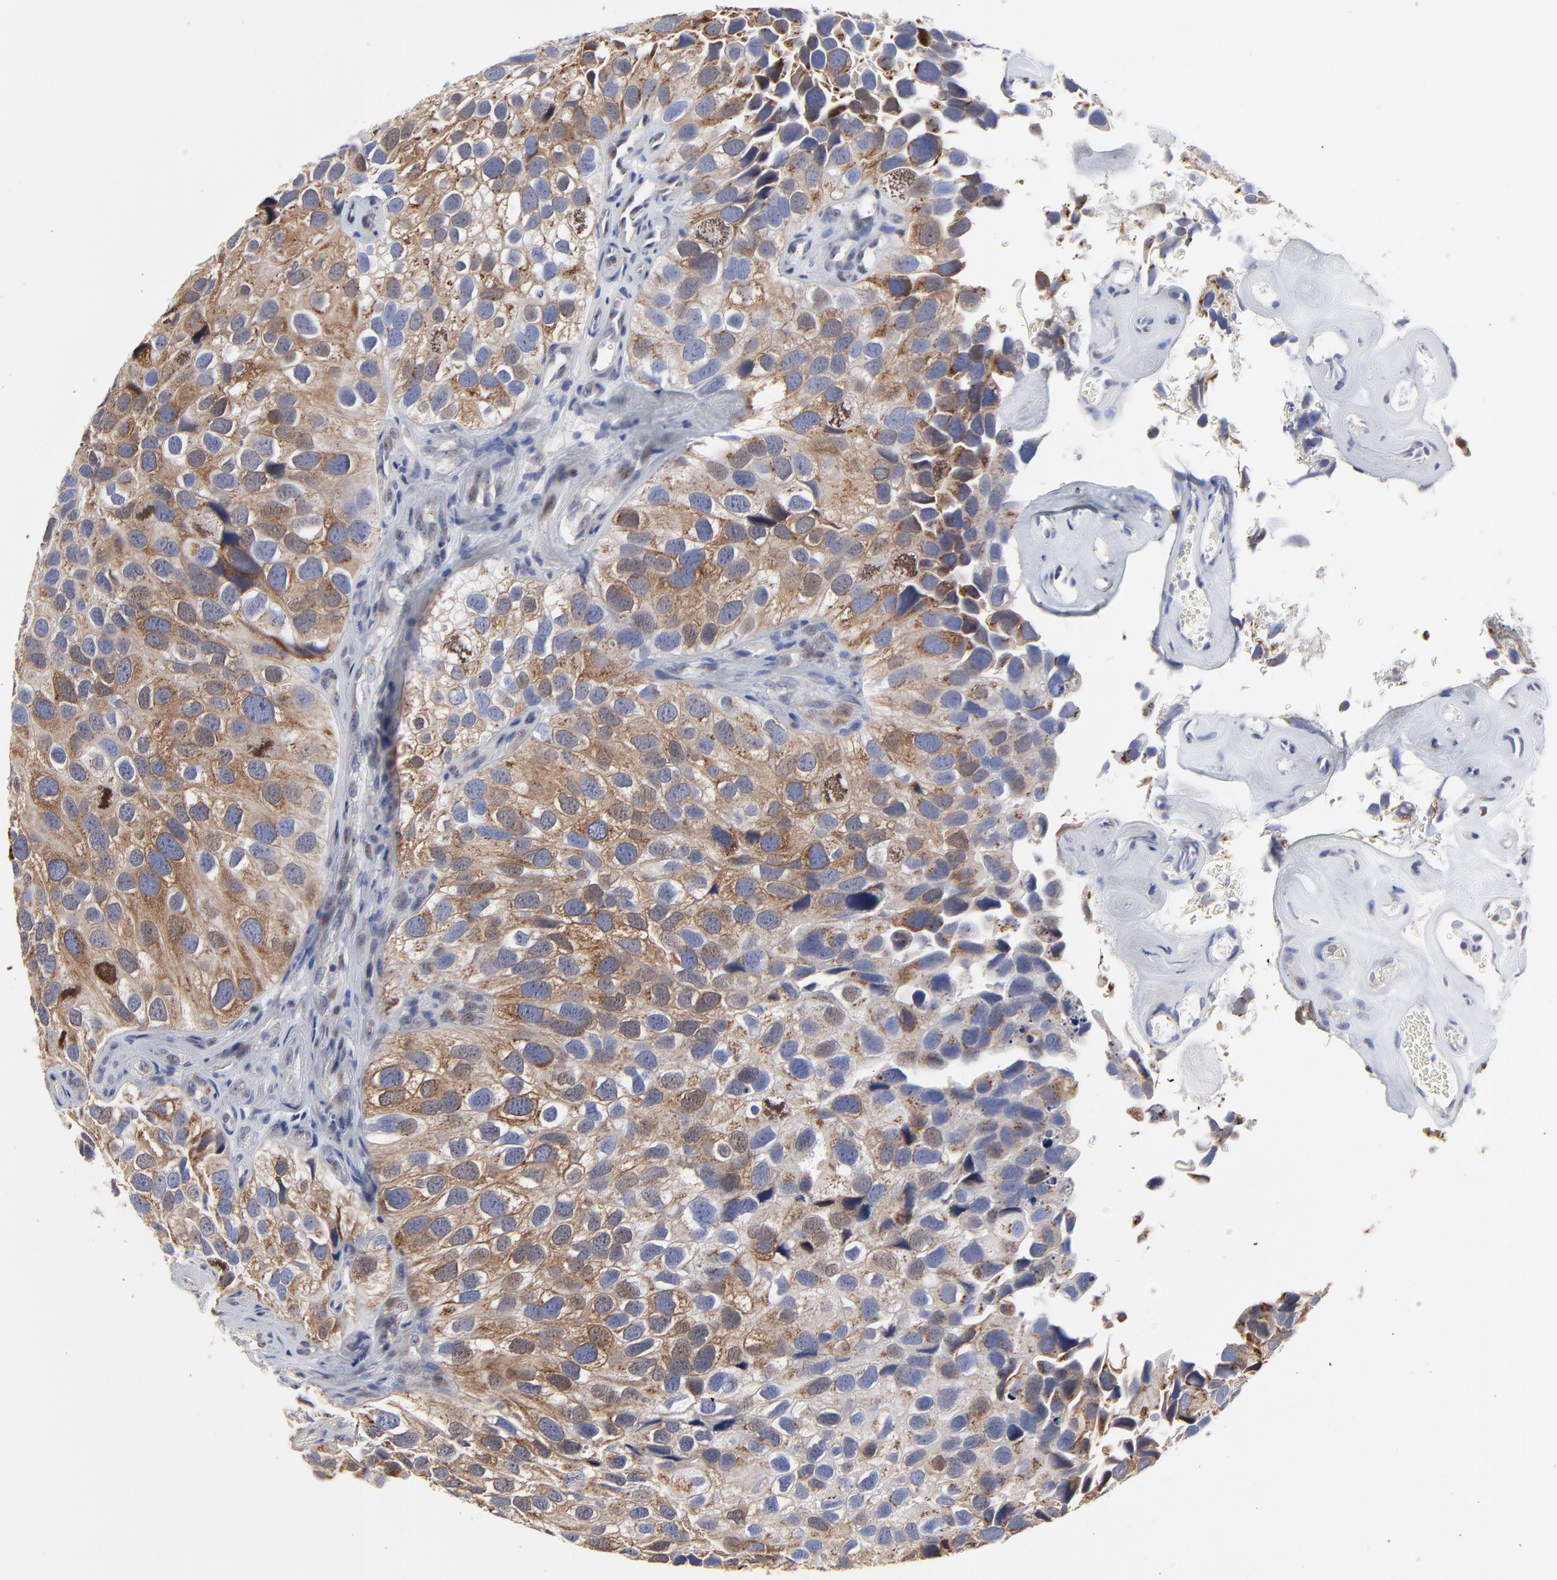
{"staining": {"intensity": "moderate", "quantity": "25%-75%", "location": "cytoplasmic/membranous"}, "tissue": "urothelial cancer", "cell_type": "Tumor cells", "image_type": "cancer", "snomed": [{"axis": "morphology", "description": "Urothelial carcinoma, High grade"}, {"axis": "topography", "description": "Urinary bladder"}], "caption": "This image shows urothelial carcinoma (high-grade) stained with IHC to label a protein in brown. The cytoplasmic/membranous of tumor cells show moderate positivity for the protein. Nuclei are counter-stained blue.", "gene": "NCAPH", "patient": {"sex": "male", "age": 72}}